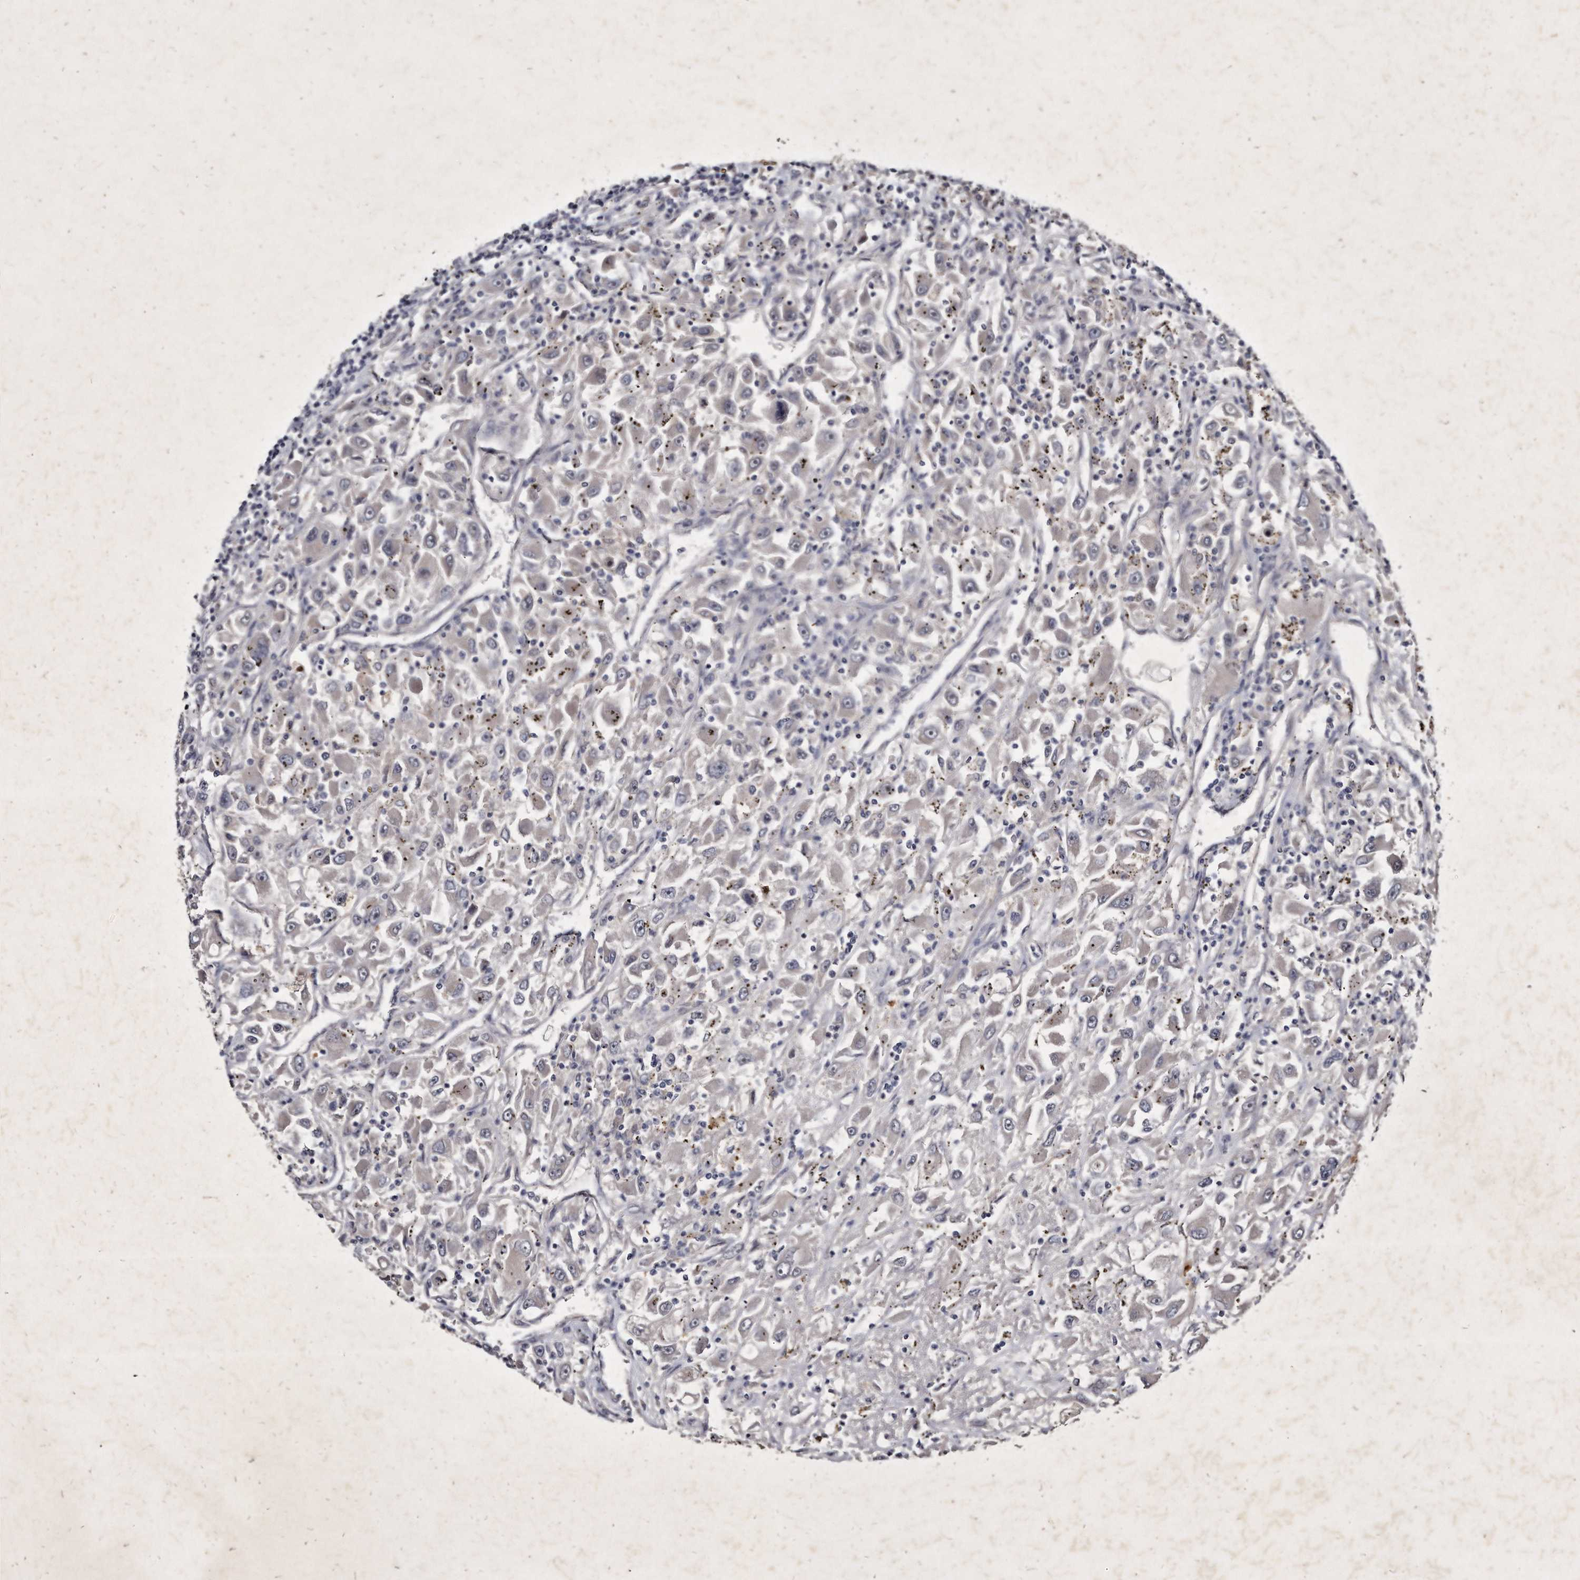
{"staining": {"intensity": "negative", "quantity": "none", "location": "none"}, "tissue": "renal cancer", "cell_type": "Tumor cells", "image_type": "cancer", "snomed": [{"axis": "morphology", "description": "Adenocarcinoma, NOS"}, {"axis": "topography", "description": "Kidney"}], "caption": "Renal cancer was stained to show a protein in brown. There is no significant positivity in tumor cells.", "gene": "KLHDC3", "patient": {"sex": "female", "age": 52}}